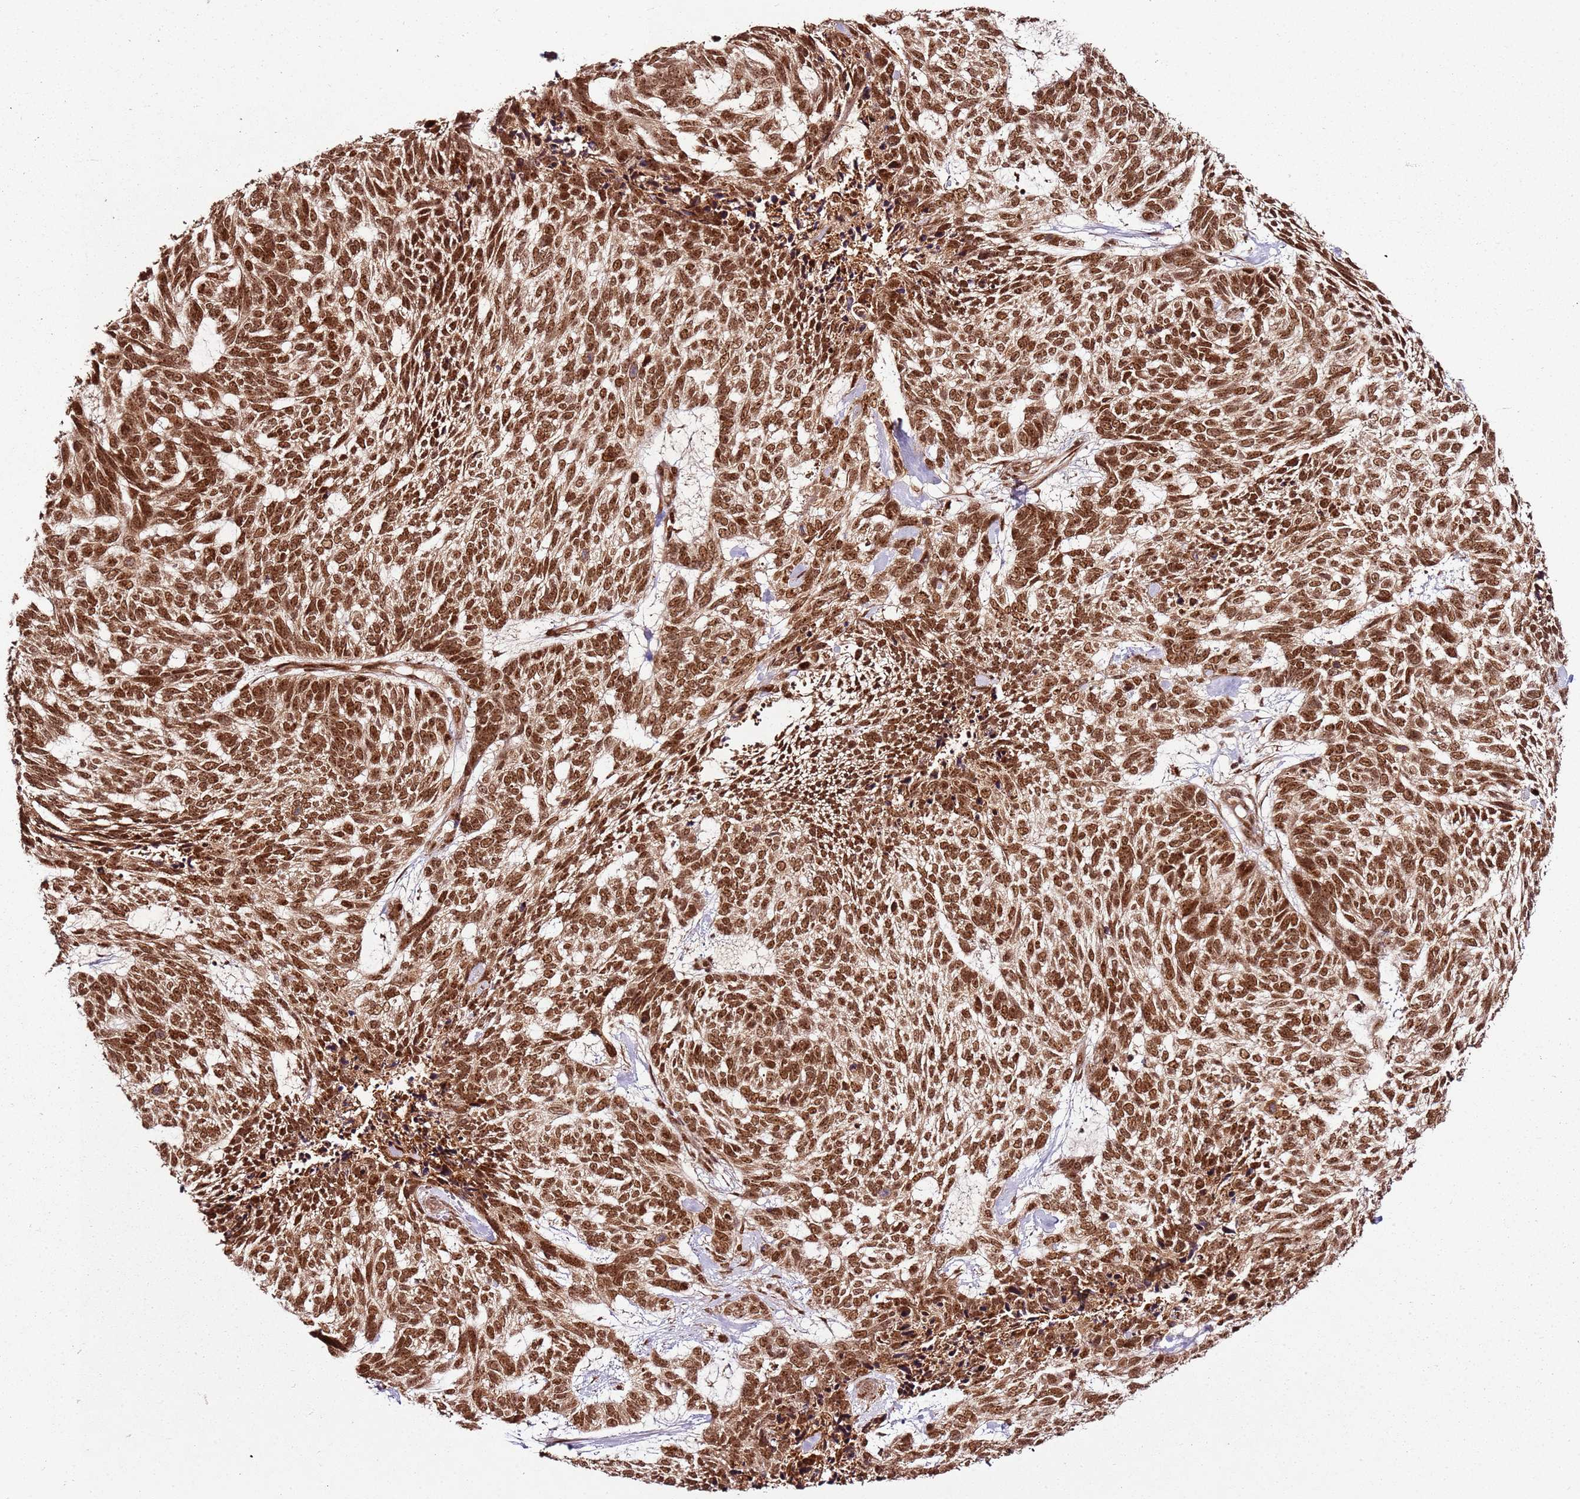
{"staining": {"intensity": "moderate", "quantity": ">75%", "location": "nuclear"}, "tissue": "skin cancer", "cell_type": "Tumor cells", "image_type": "cancer", "snomed": [{"axis": "morphology", "description": "Basal cell carcinoma"}, {"axis": "topography", "description": "Skin"}], "caption": "The micrograph shows a brown stain indicating the presence of a protein in the nuclear of tumor cells in basal cell carcinoma (skin).", "gene": "XRN2", "patient": {"sex": "female", "age": 65}}